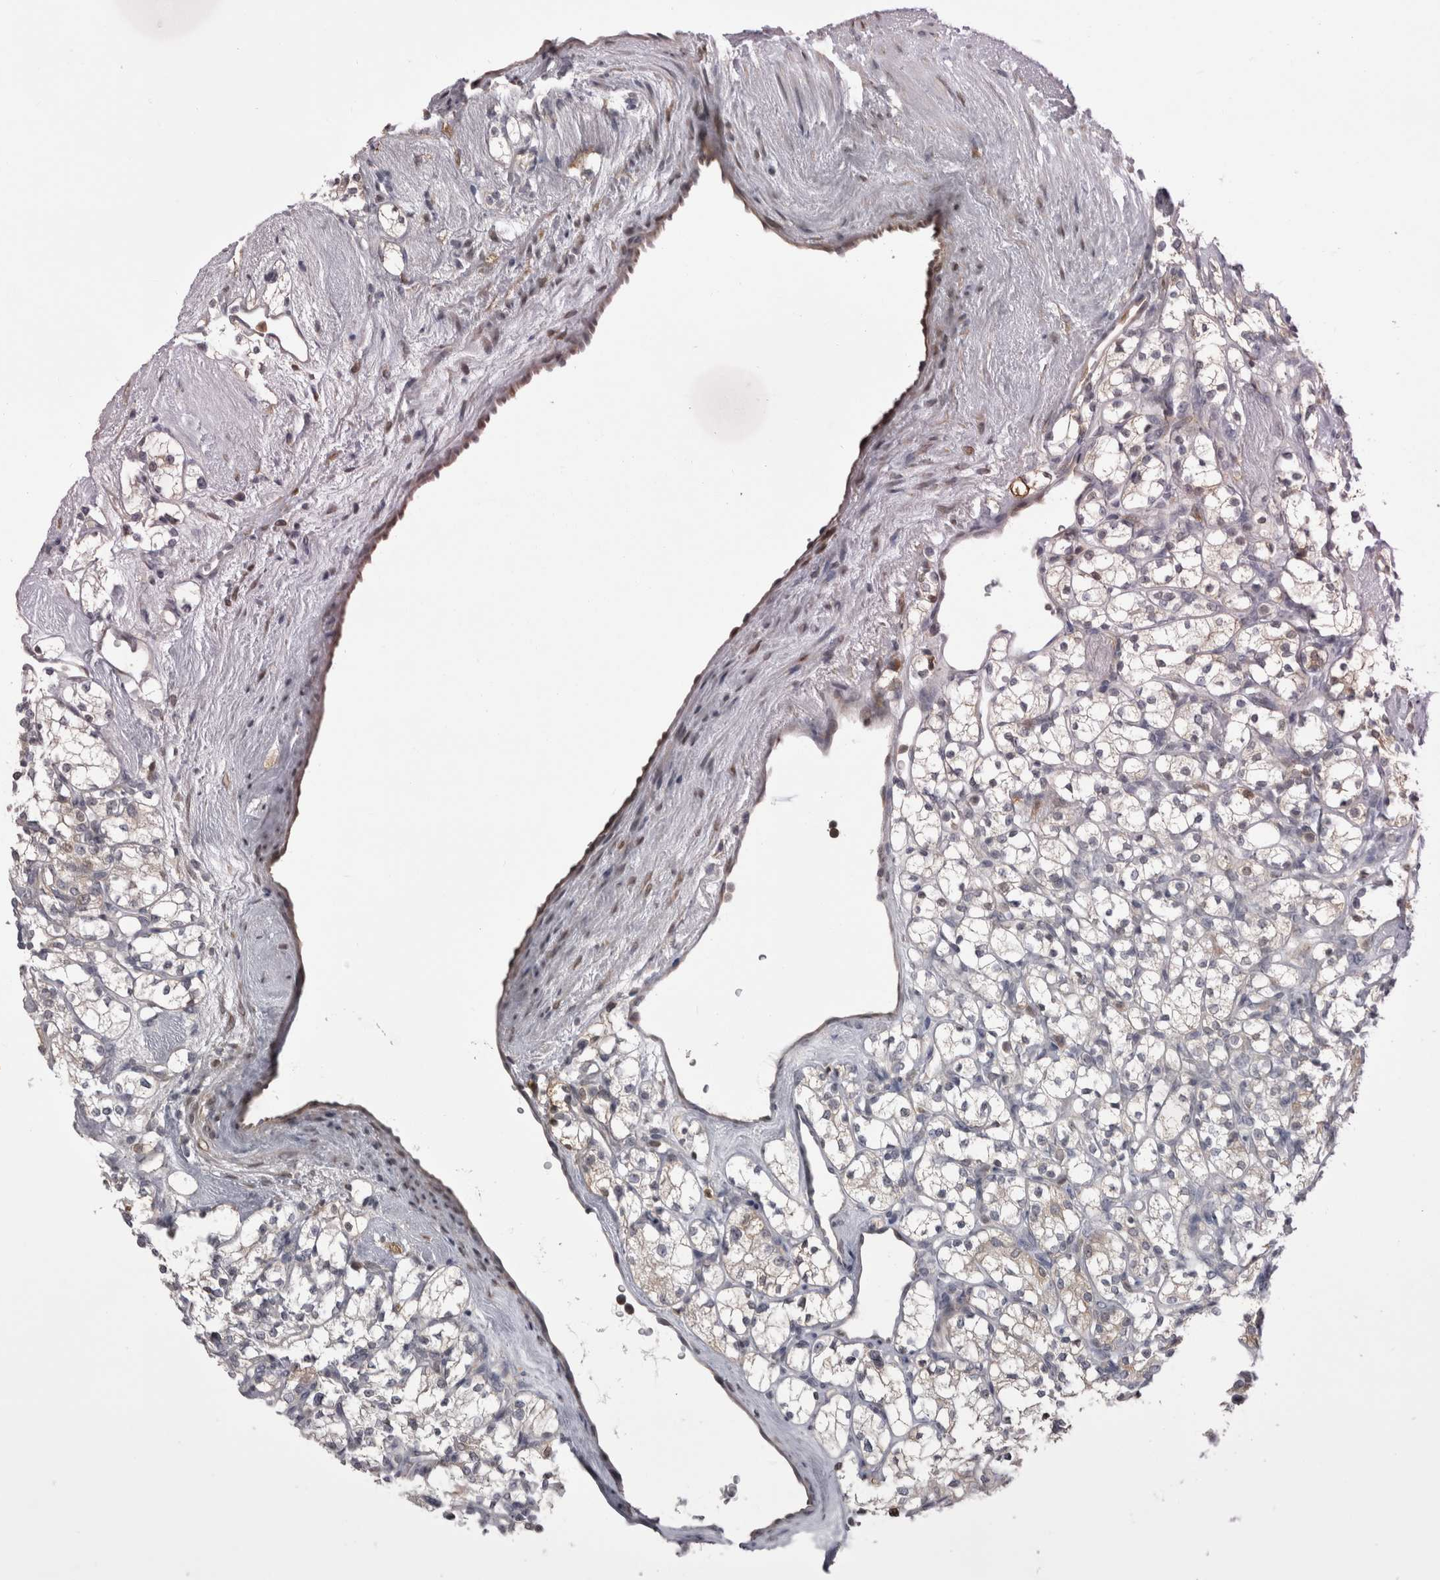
{"staining": {"intensity": "negative", "quantity": "none", "location": "none"}, "tissue": "renal cancer", "cell_type": "Tumor cells", "image_type": "cancer", "snomed": [{"axis": "morphology", "description": "Adenocarcinoma, NOS"}, {"axis": "topography", "description": "Kidney"}], "caption": "Renal cancer was stained to show a protein in brown. There is no significant expression in tumor cells. Brightfield microscopy of IHC stained with DAB (3,3'-diaminobenzidine) (brown) and hematoxylin (blue), captured at high magnification.", "gene": "CHIC2", "patient": {"sex": "male", "age": 77}}